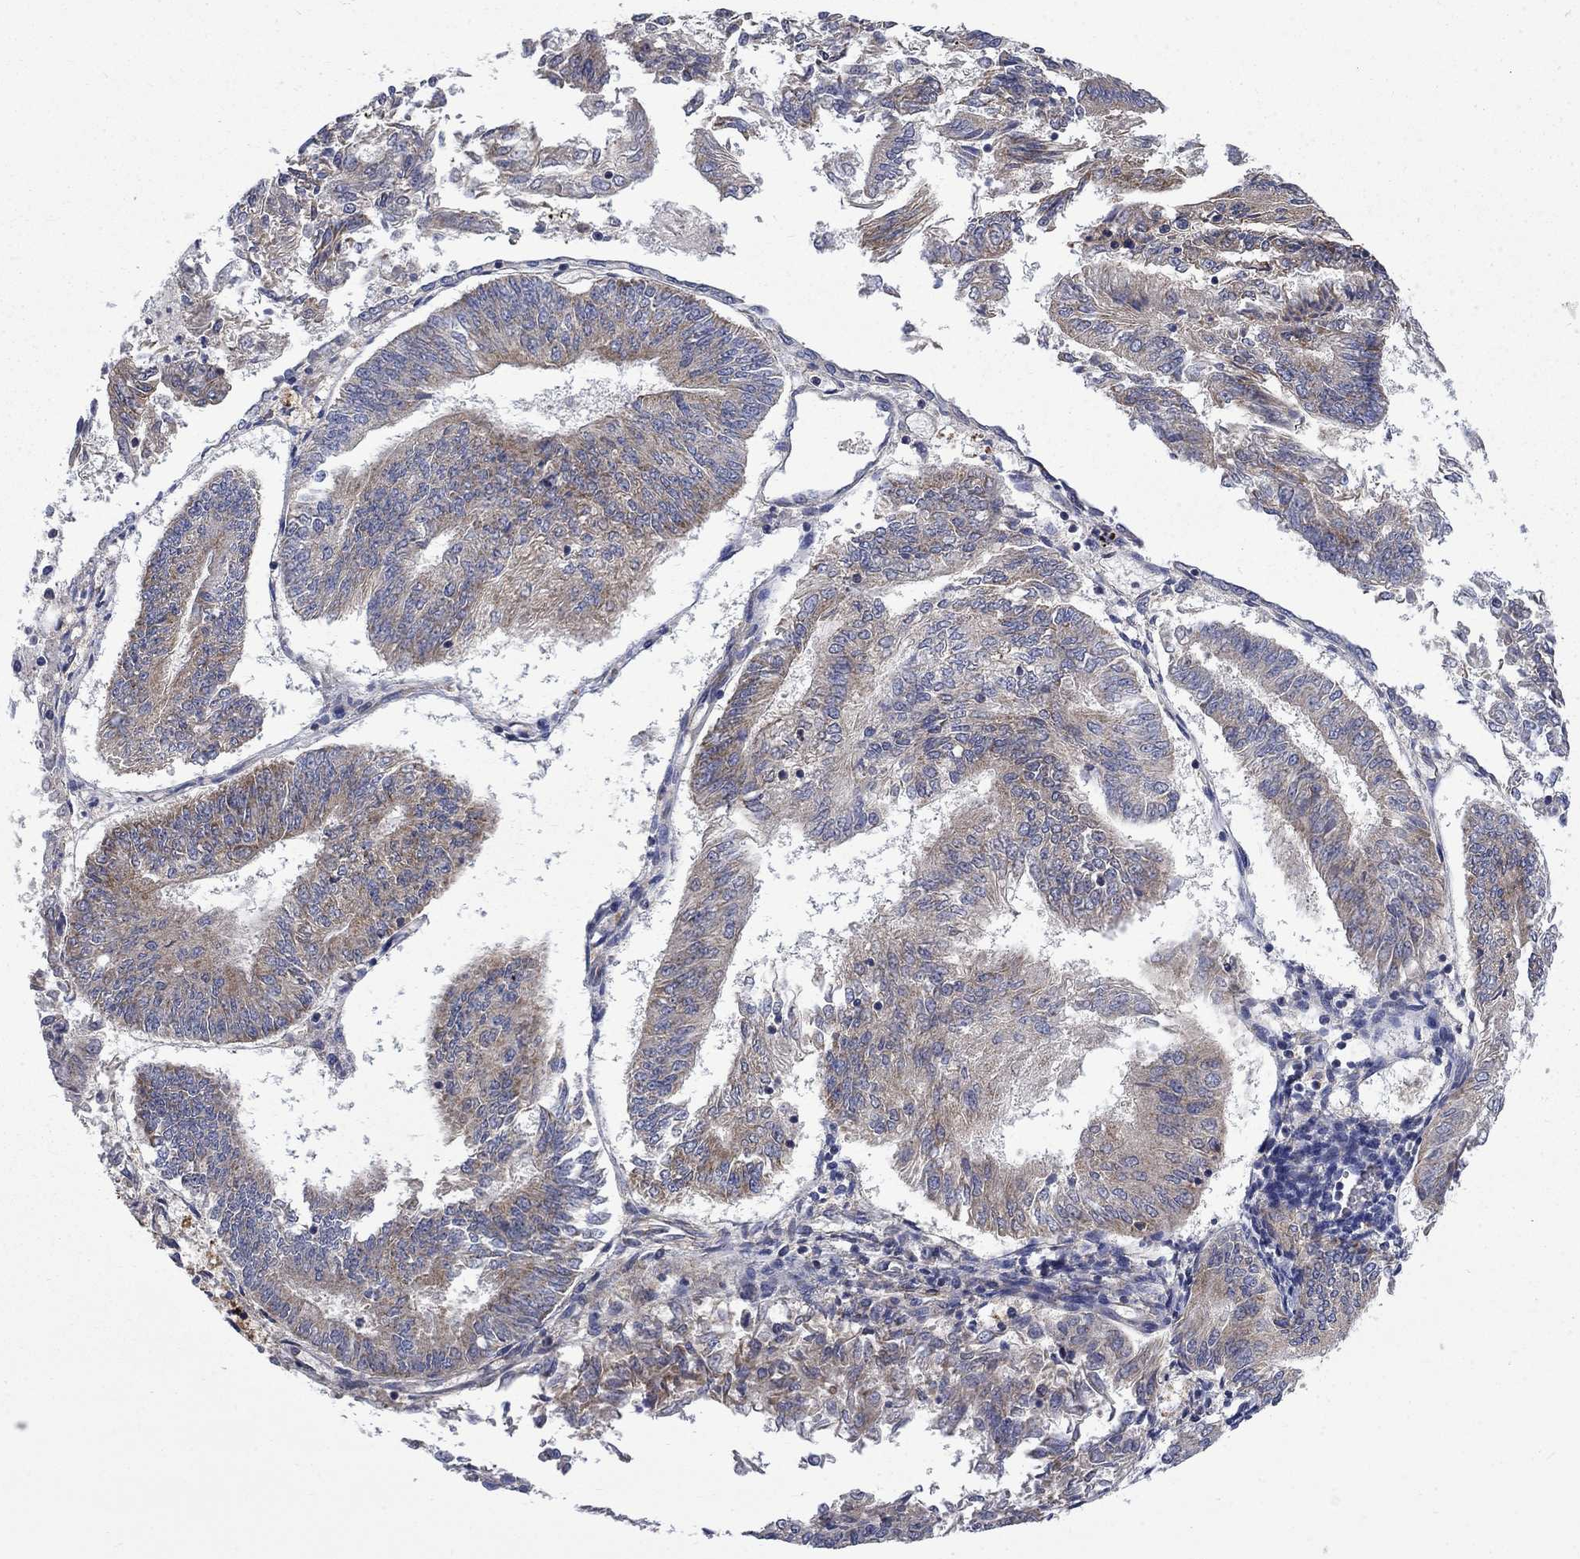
{"staining": {"intensity": "moderate", "quantity": "25%-75%", "location": "cytoplasmic/membranous"}, "tissue": "endometrial cancer", "cell_type": "Tumor cells", "image_type": "cancer", "snomed": [{"axis": "morphology", "description": "Adenocarcinoma, NOS"}, {"axis": "topography", "description": "Endometrium"}], "caption": "Moderate cytoplasmic/membranous expression is identified in approximately 25%-75% of tumor cells in endometrial cancer (adenocarcinoma). The protein is stained brown, and the nuclei are stained in blue (DAB IHC with brightfield microscopy, high magnification).", "gene": "HSPA12A", "patient": {"sex": "female", "age": 58}}